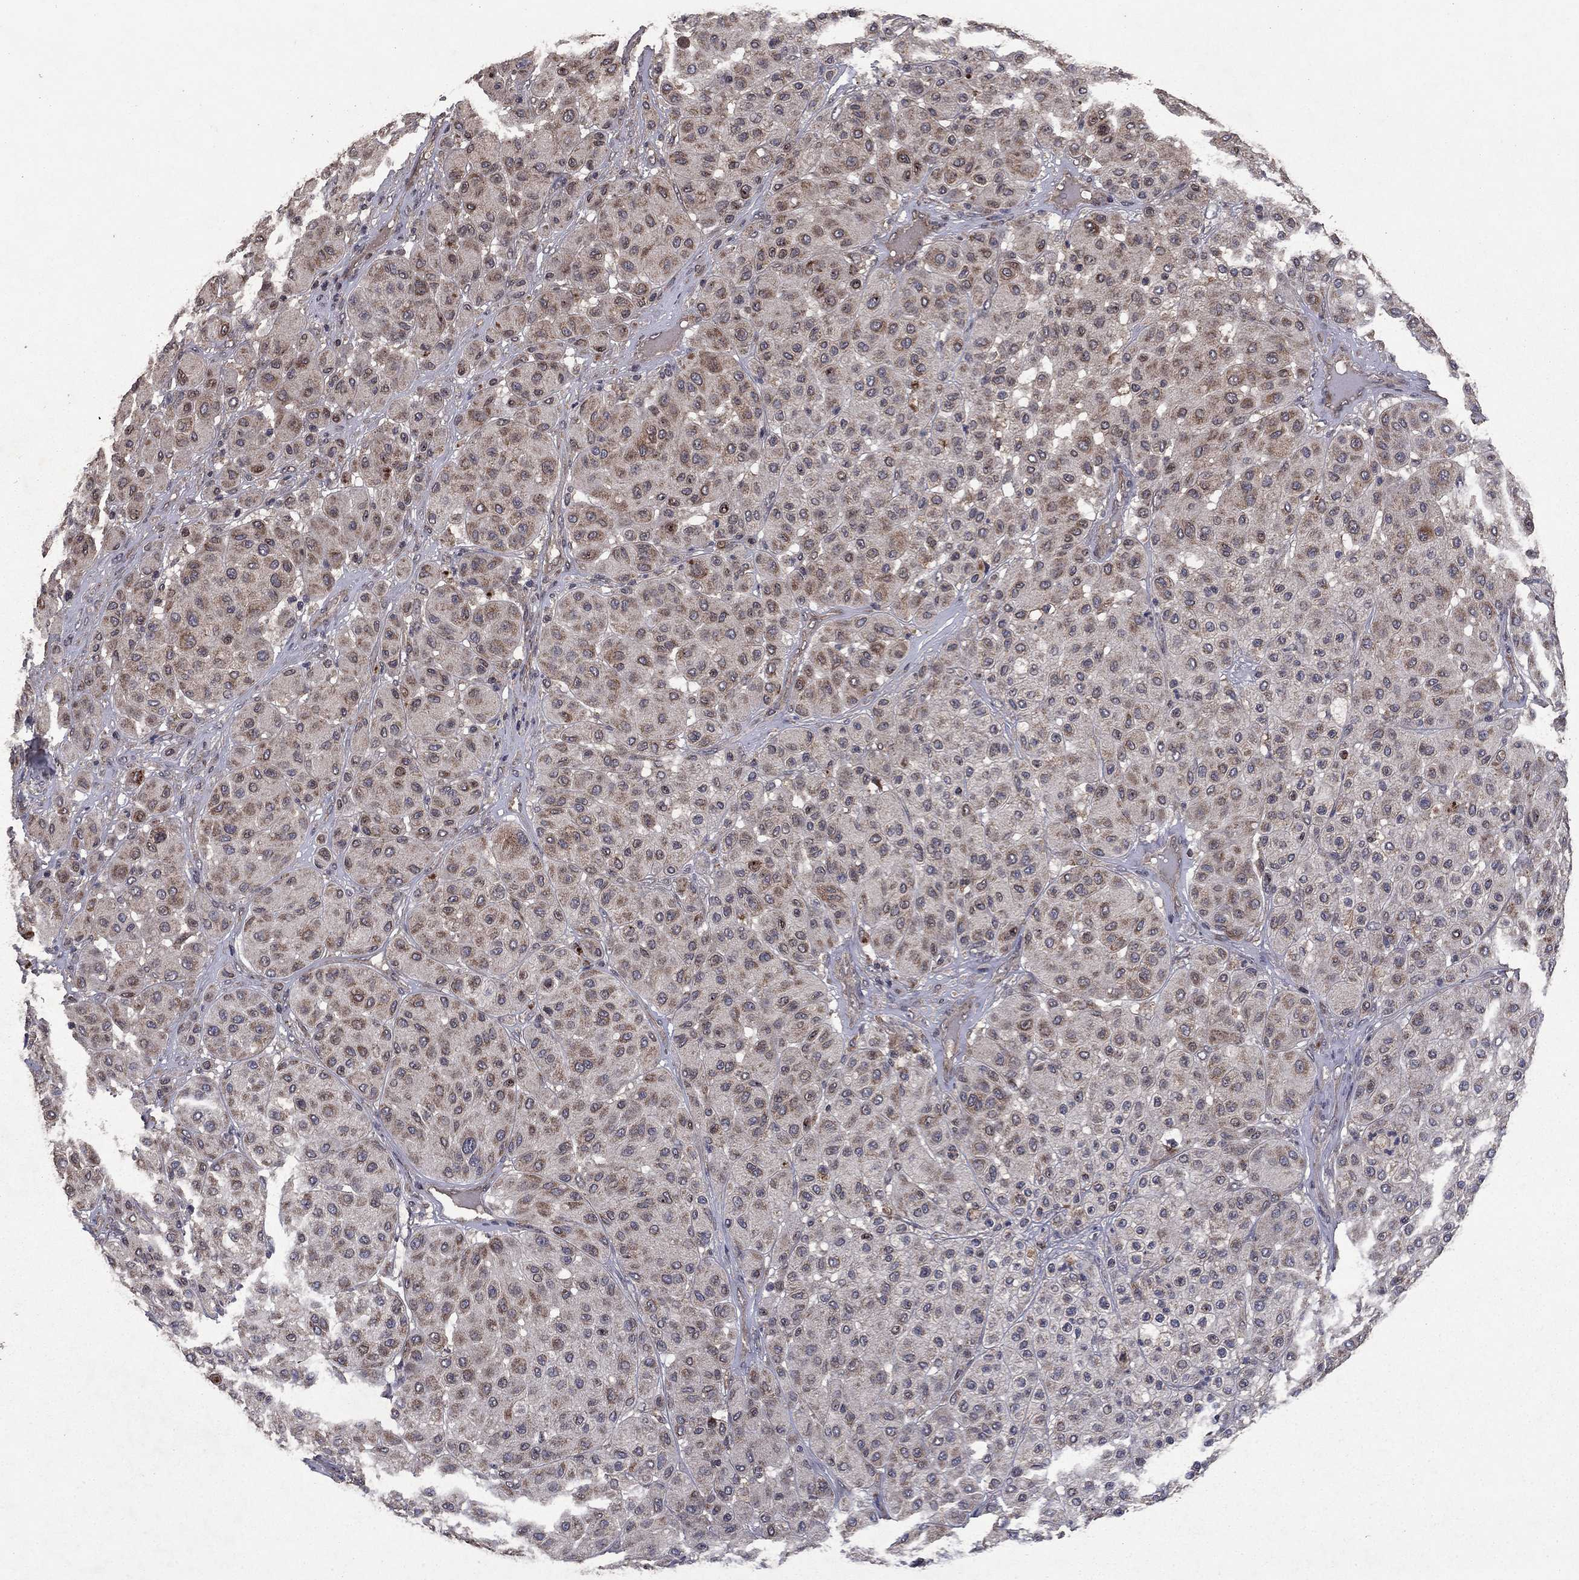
{"staining": {"intensity": "moderate", "quantity": "25%-75%", "location": "cytoplasmic/membranous"}, "tissue": "melanoma", "cell_type": "Tumor cells", "image_type": "cancer", "snomed": [{"axis": "morphology", "description": "Malignant melanoma, Metastatic site"}, {"axis": "topography", "description": "Smooth muscle"}], "caption": "Malignant melanoma (metastatic site) stained with a brown dye exhibits moderate cytoplasmic/membranous positive expression in approximately 25%-75% of tumor cells.", "gene": "DHRS1", "patient": {"sex": "male", "age": 41}}